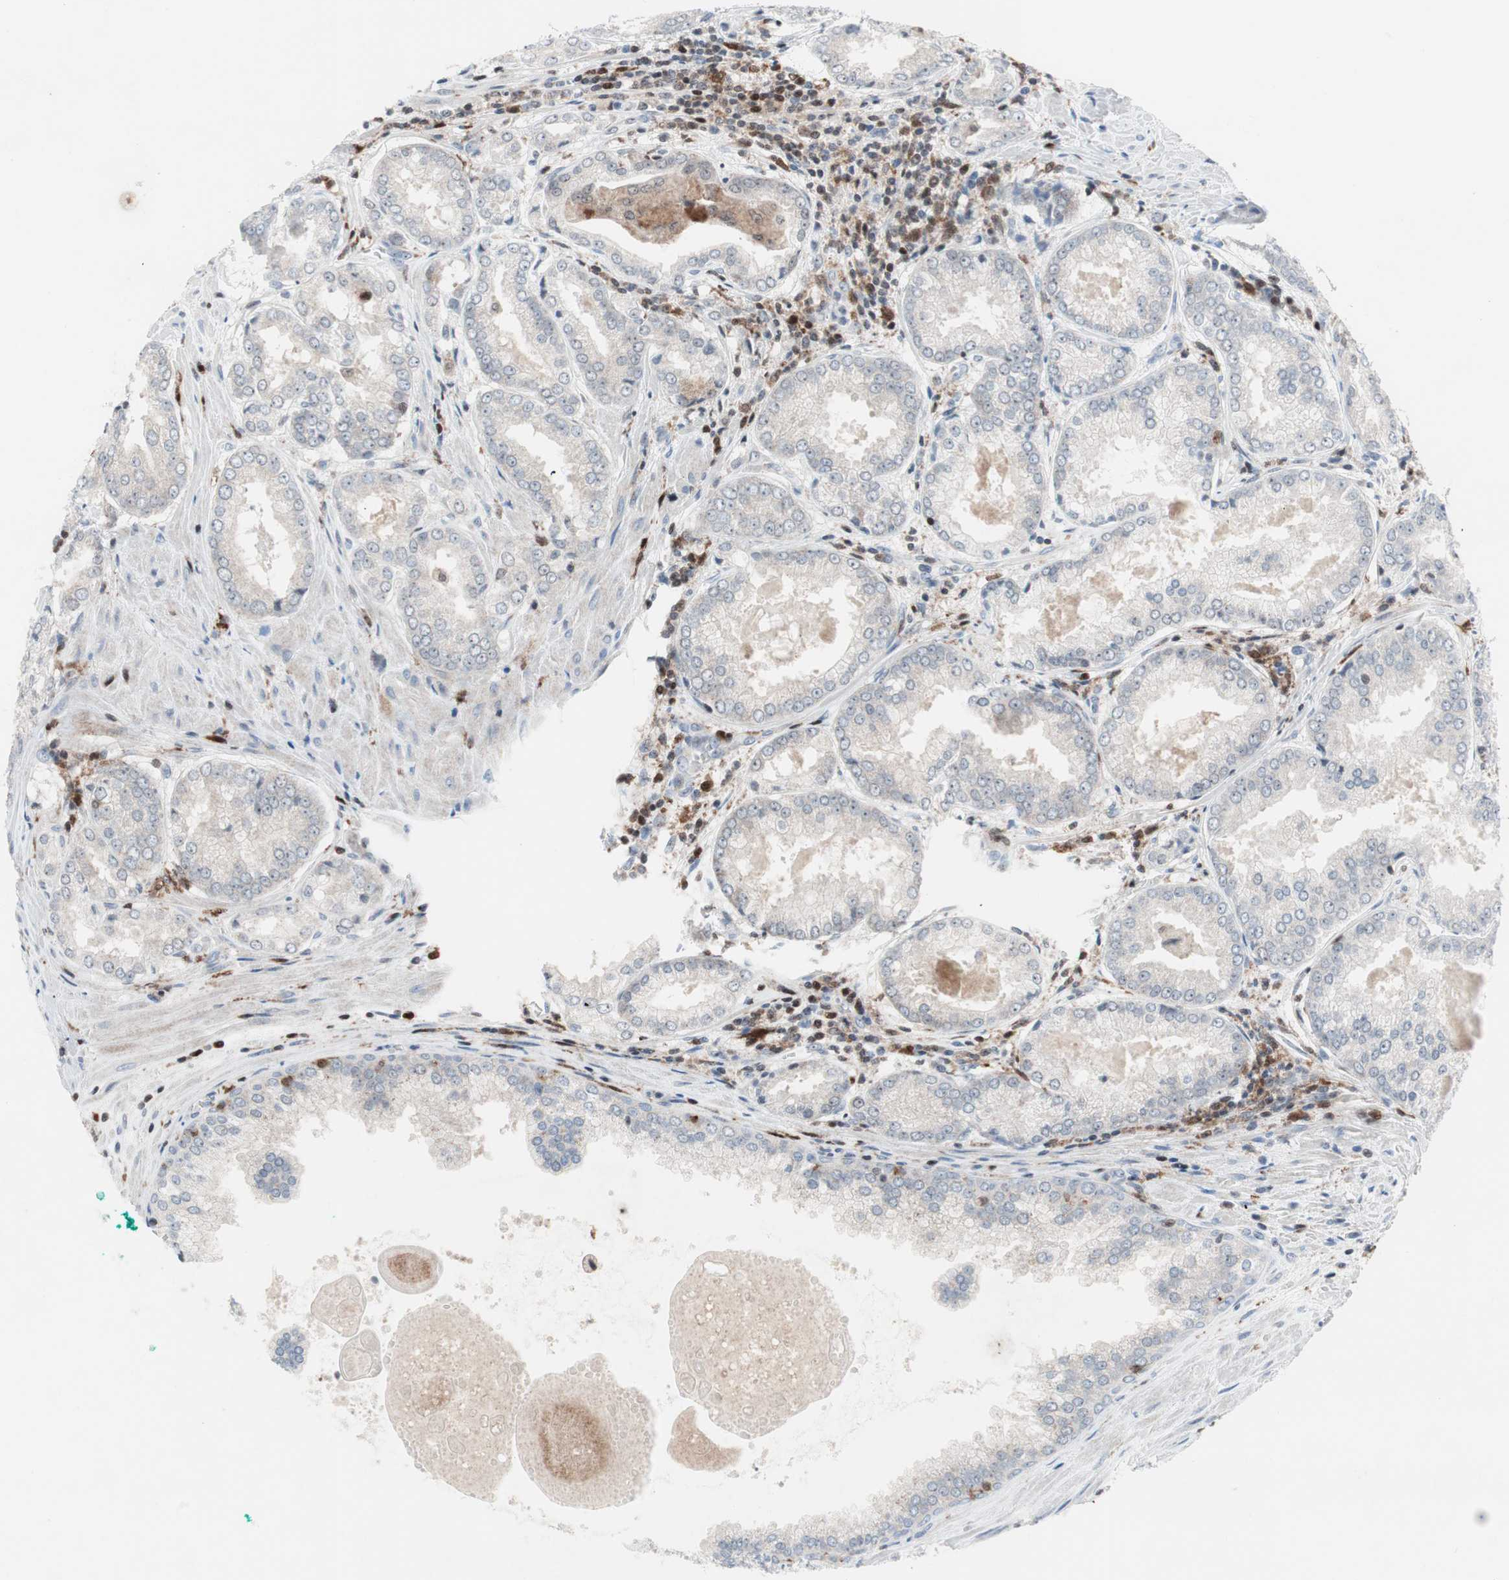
{"staining": {"intensity": "negative", "quantity": "none", "location": "none"}, "tissue": "prostate cancer", "cell_type": "Tumor cells", "image_type": "cancer", "snomed": [{"axis": "morphology", "description": "Adenocarcinoma, Low grade"}, {"axis": "topography", "description": "Prostate"}], "caption": "Prostate cancer (adenocarcinoma (low-grade)) was stained to show a protein in brown. There is no significant positivity in tumor cells.", "gene": "RGS10", "patient": {"sex": "male", "age": 64}}